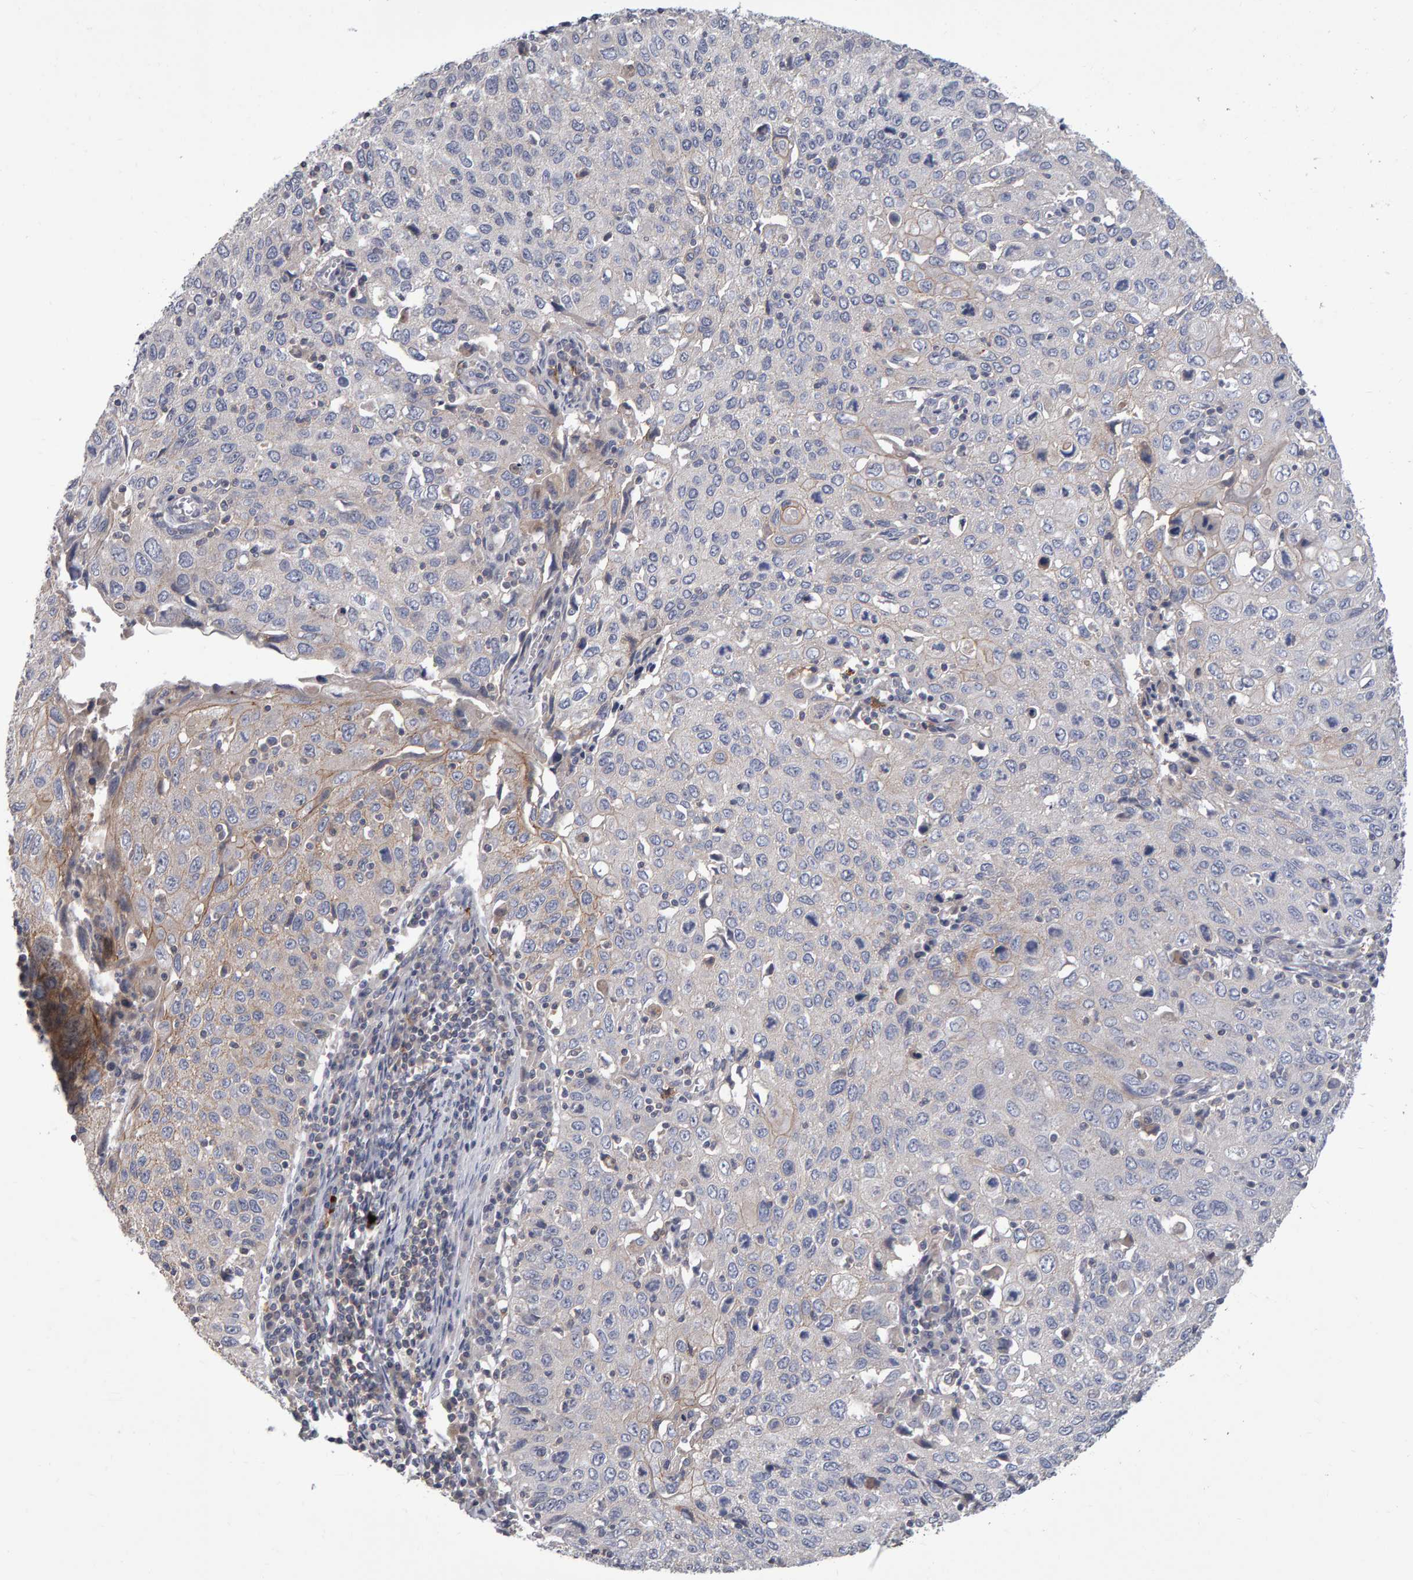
{"staining": {"intensity": "negative", "quantity": "none", "location": "none"}, "tissue": "cervical cancer", "cell_type": "Tumor cells", "image_type": "cancer", "snomed": [{"axis": "morphology", "description": "Squamous cell carcinoma, NOS"}, {"axis": "topography", "description": "Cervix"}], "caption": "There is no significant expression in tumor cells of cervical cancer.", "gene": "PGS1", "patient": {"sex": "female", "age": 53}}